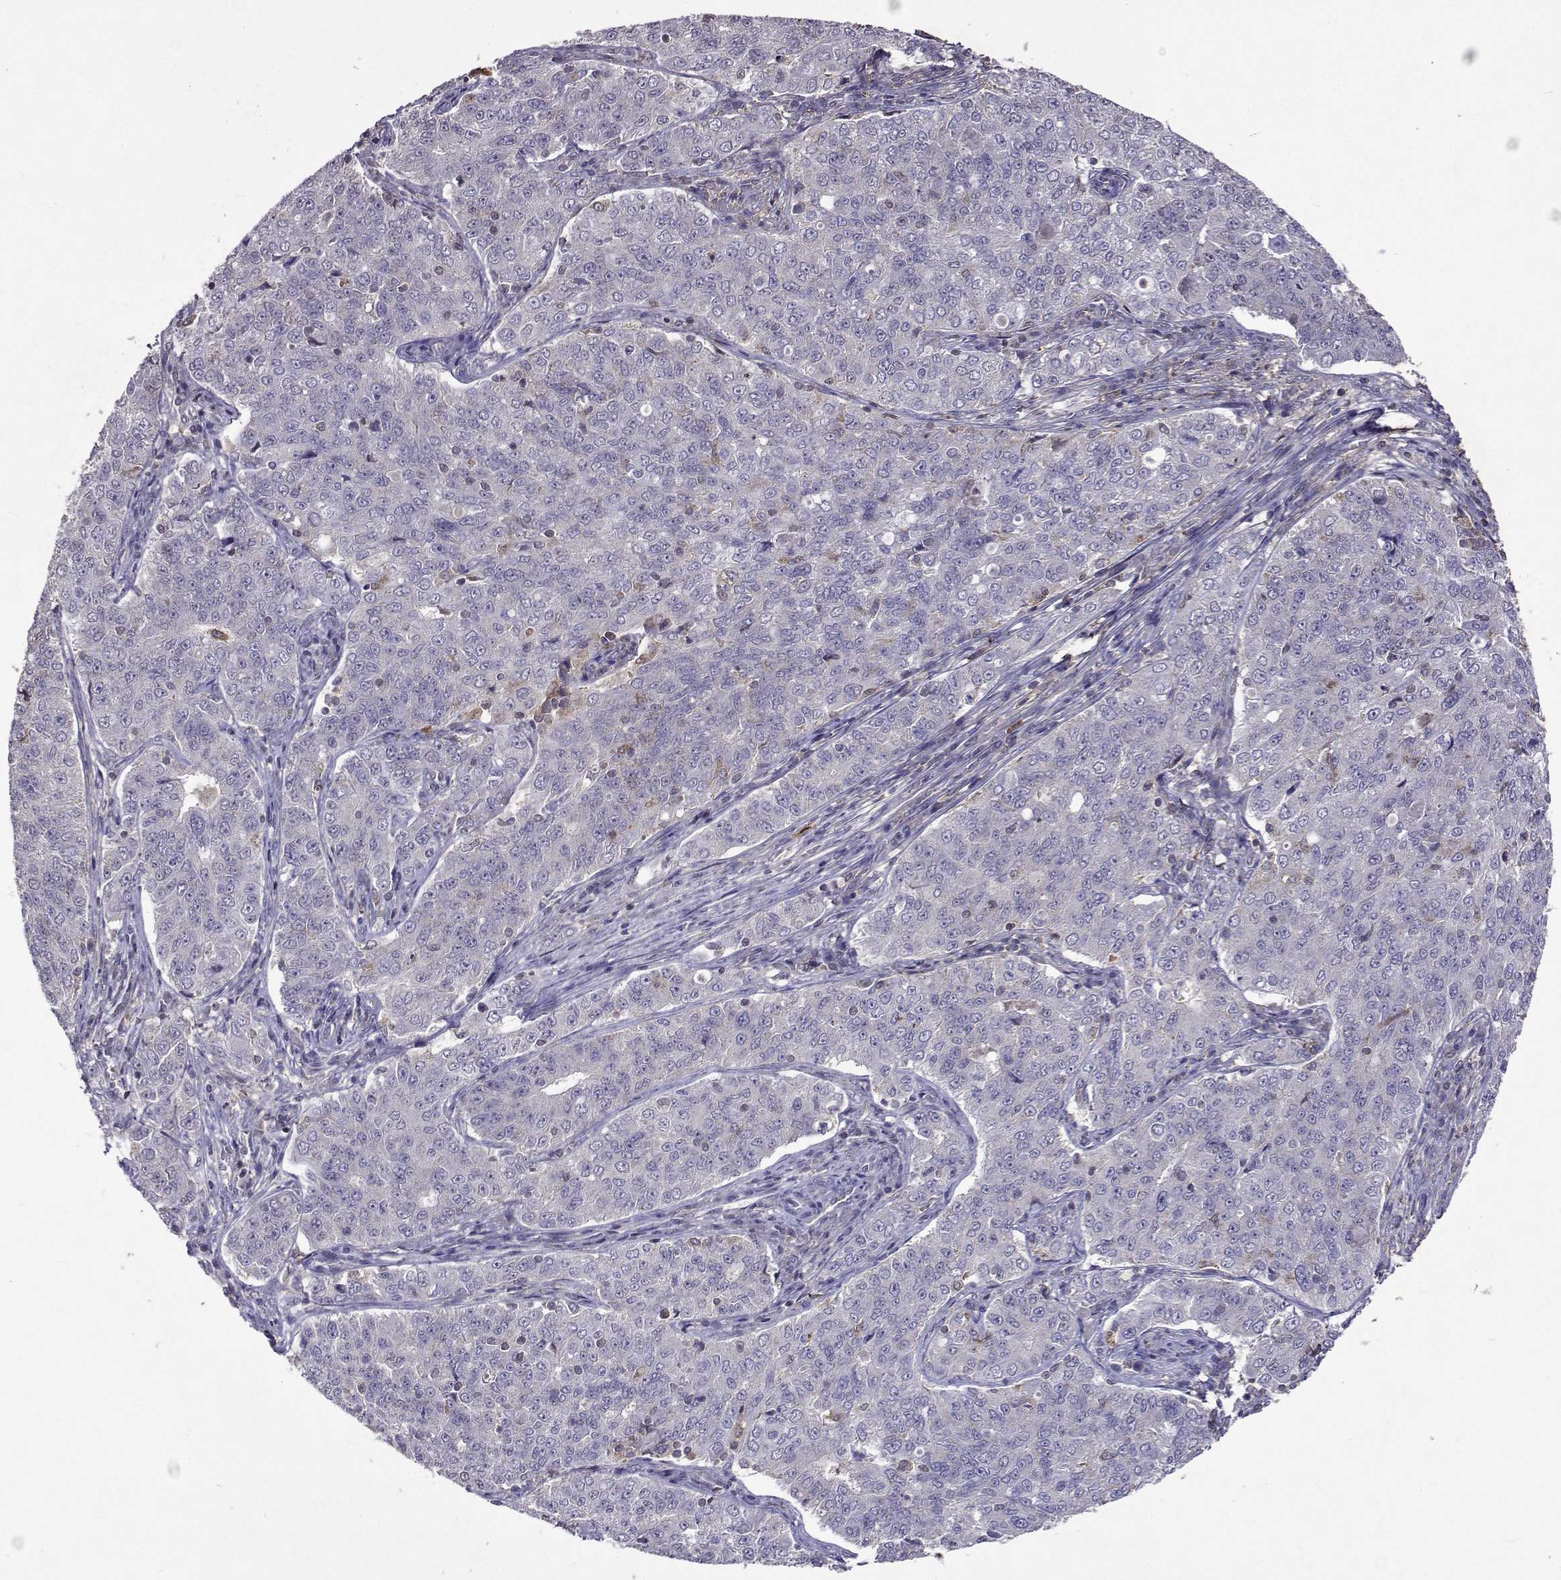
{"staining": {"intensity": "negative", "quantity": "none", "location": "none"}, "tissue": "endometrial cancer", "cell_type": "Tumor cells", "image_type": "cancer", "snomed": [{"axis": "morphology", "description": "Adenocarcinoma, NOS"}, {"axis": "topography", "description": "Endometrium"}], "caption": "Image shows no protein expression in tumor cells of endometrial cancer tissue.", "gene": "APAF1", "patient": {"sex": "female", "age": 43}}